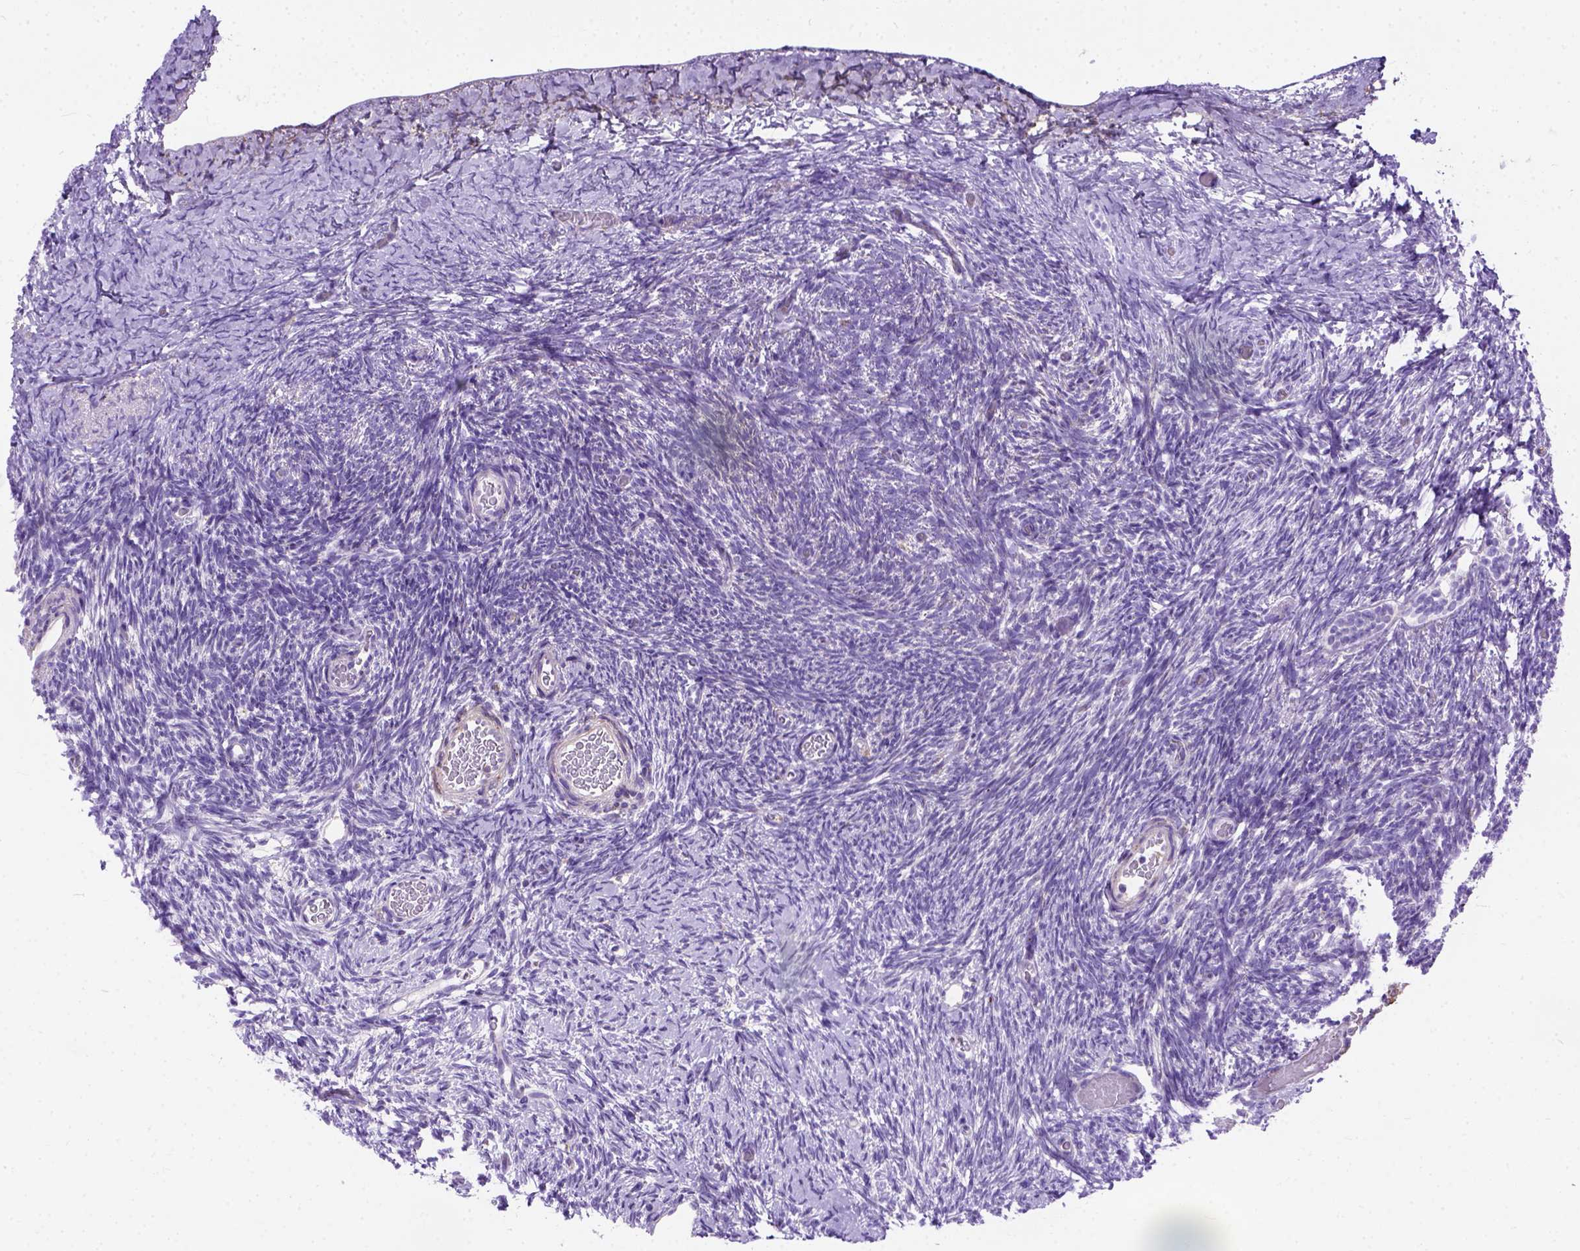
{"staining": {"intensity": "moderate", "quantity": "25%-75%", "location": "cytoplasmic/membranous"}, "tissue": "ovary", "cell_type": "Follicle cells", "image_type": "normal", "snomed": [{"axis": "morphology", "description": "Normal tissue, NOS"}, {"axis": "topography", "description": "Ovary"}], "caption": "A brown stain shows moderate cytoplasmic/membranous positivity of a protein in follicle cells of normal human ovary. The protein is shown in brown color, while the nuclei are stained blue.", "gene": "PLK4", "patient": {"sex": "female", "age": 39}}